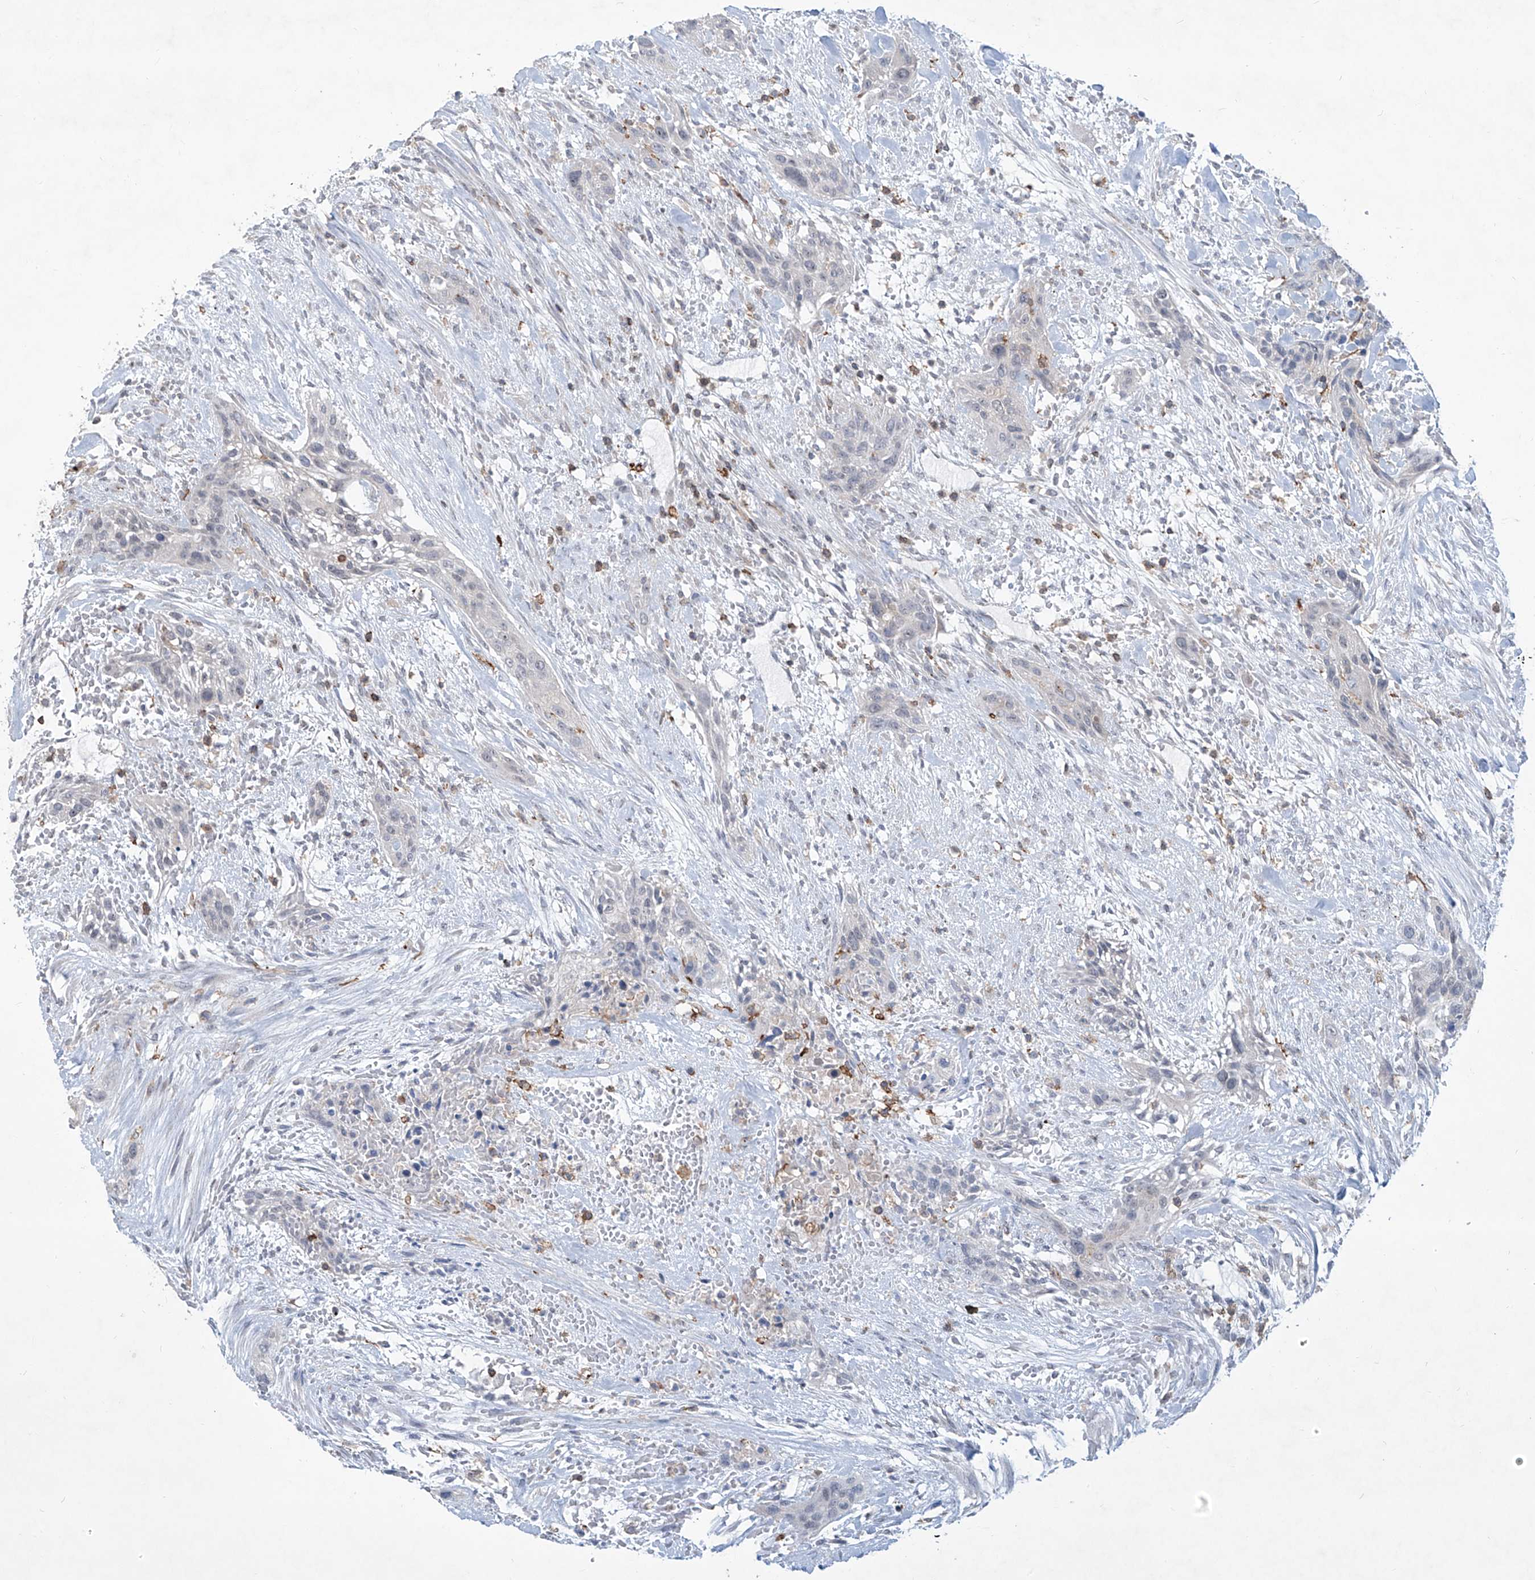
{"staining": {"intensity": "negative", "quantity": "none", "location": "none"}, "tissue": "urothelial cancer", "cell_type": "Tumor cells", "image_type": "cancer", "snomed": [{"axis": "morphology", "description": "Urothelial carcinoma, High grade"}, {"axis": "topography", "description": "Urinary bladder"}], "caption": "The photomicrograph demonstrates no staining of tumor cells in high-grade urothelial carcinoma.", "gene": "ZBTB48", "patient": {"sex": "male", "age": 35}}